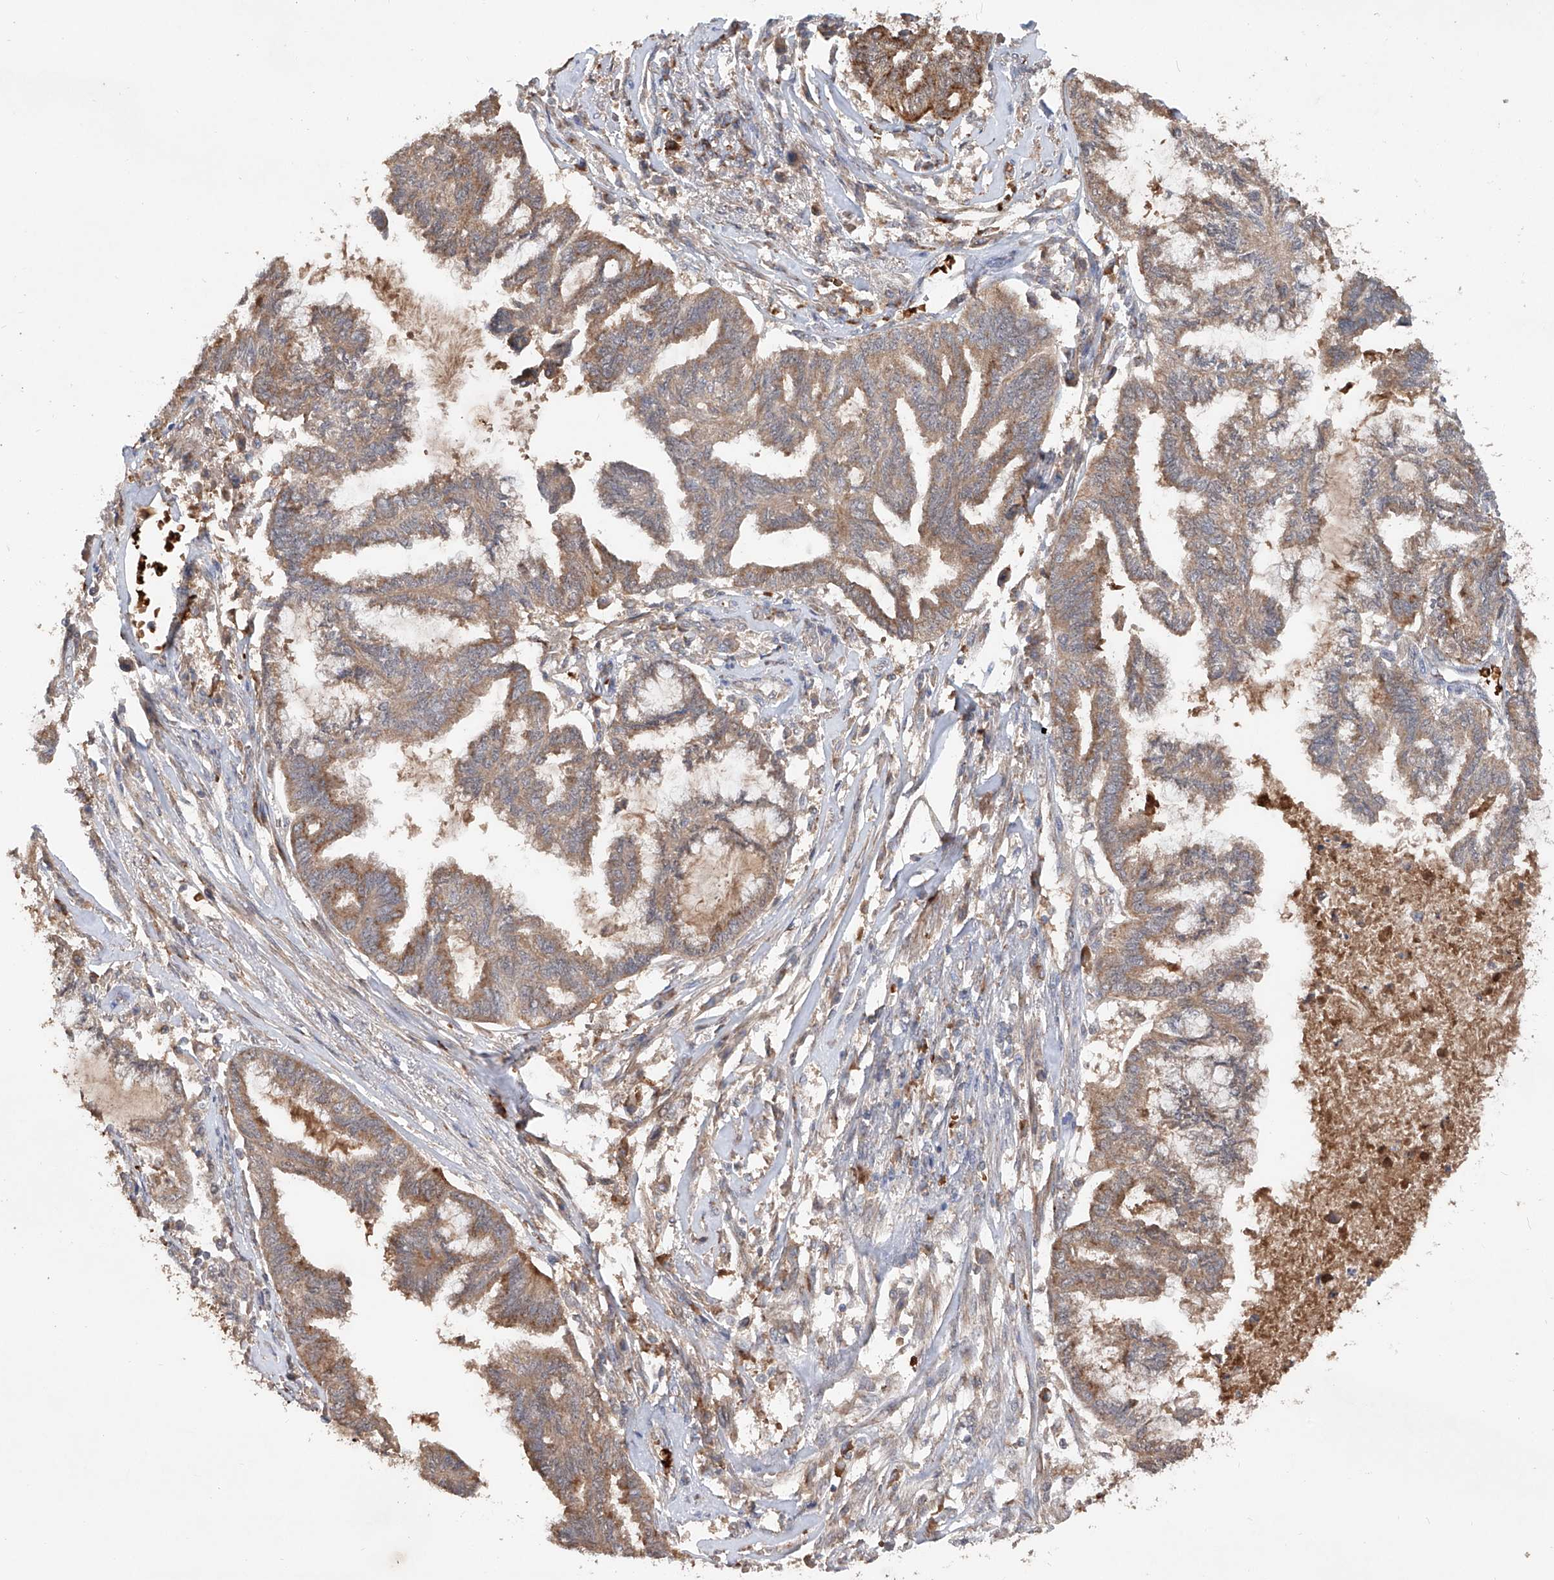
{"staining": {"intensity": "moderate", "quantity": ">75%", "location": "cytoplasmic/membranous"}, "tissue": "endometrial cancer", "cell_type": "Tumor cells", "image_type": "cancer", "snomed": [{"axis": "morphology", "description": "Adenocarcinoma, NOS"}, {"axis": "topography", "description": "Endometrium"}], "caption": "Human endometrial adenocarcinoma stained for a protein (brown) displays moderate cytoplasmic/membranous positive staining in approximately >75% of tumor cells.", "gene": "EDN1", "patient": {"sex": "female", "age": 86}}